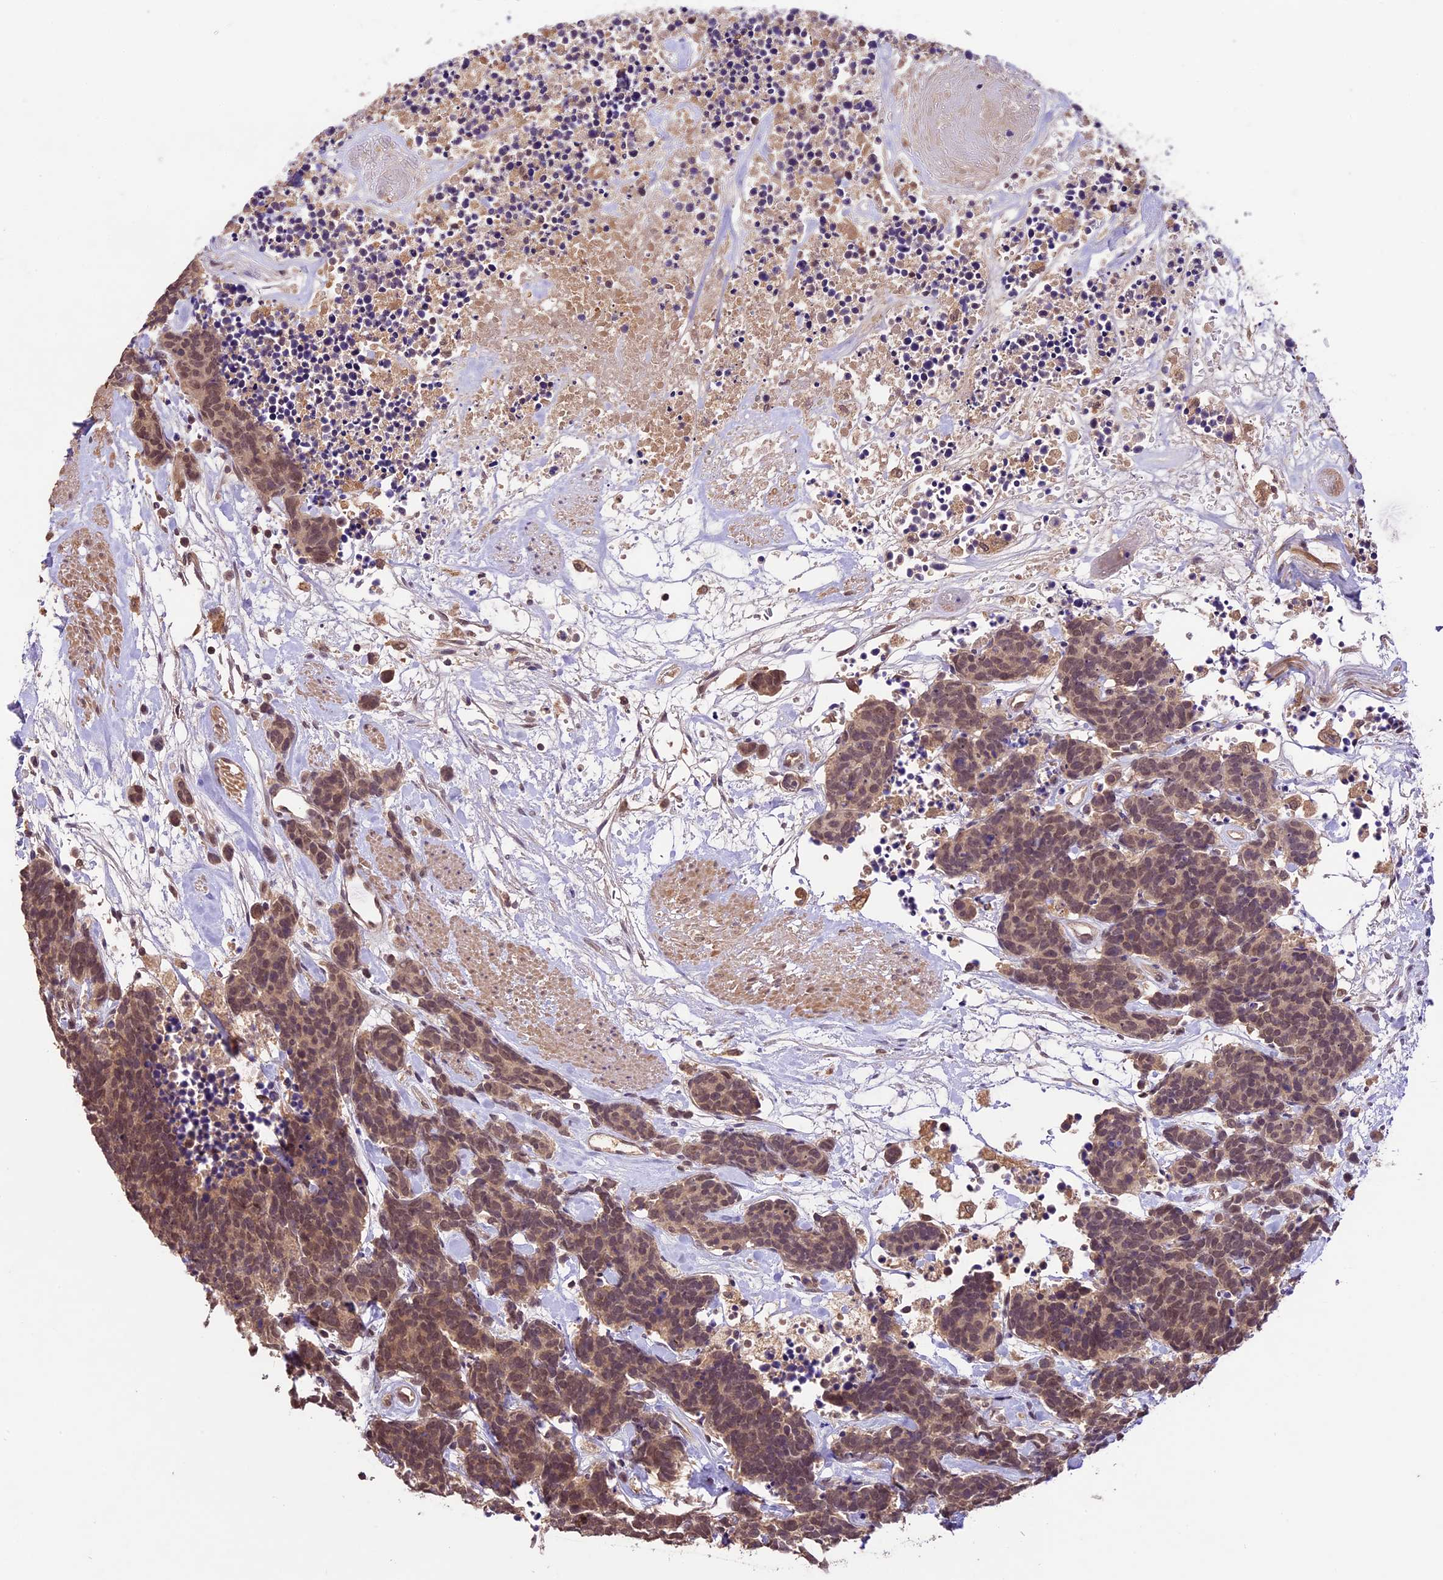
{"staining": {"intensity": "moderate", "quantity": ">75%", "location": "cytoplasmic/membranous,nuclear"}, "tissue": "carcinoid", "cell_type": "Tumor cells", "image_type": "cancer", "snomed": [{"axis": "morphology", "description": "Carcinoma, NOS"}, {"axis": "morphology", "description": "Carcinoid, malignant, NOS"}, {"axis": "topography", "description": "Urinary bladder"}], "caption": "Moderate cytoplasmic/membranous and nuclear positivity for a protein is present in about >75% of tumor cells of malignant carcinoid using immunohistochemistry.", "gene": "ATP10A", "patient": {"sex": "male", "age": 57}}